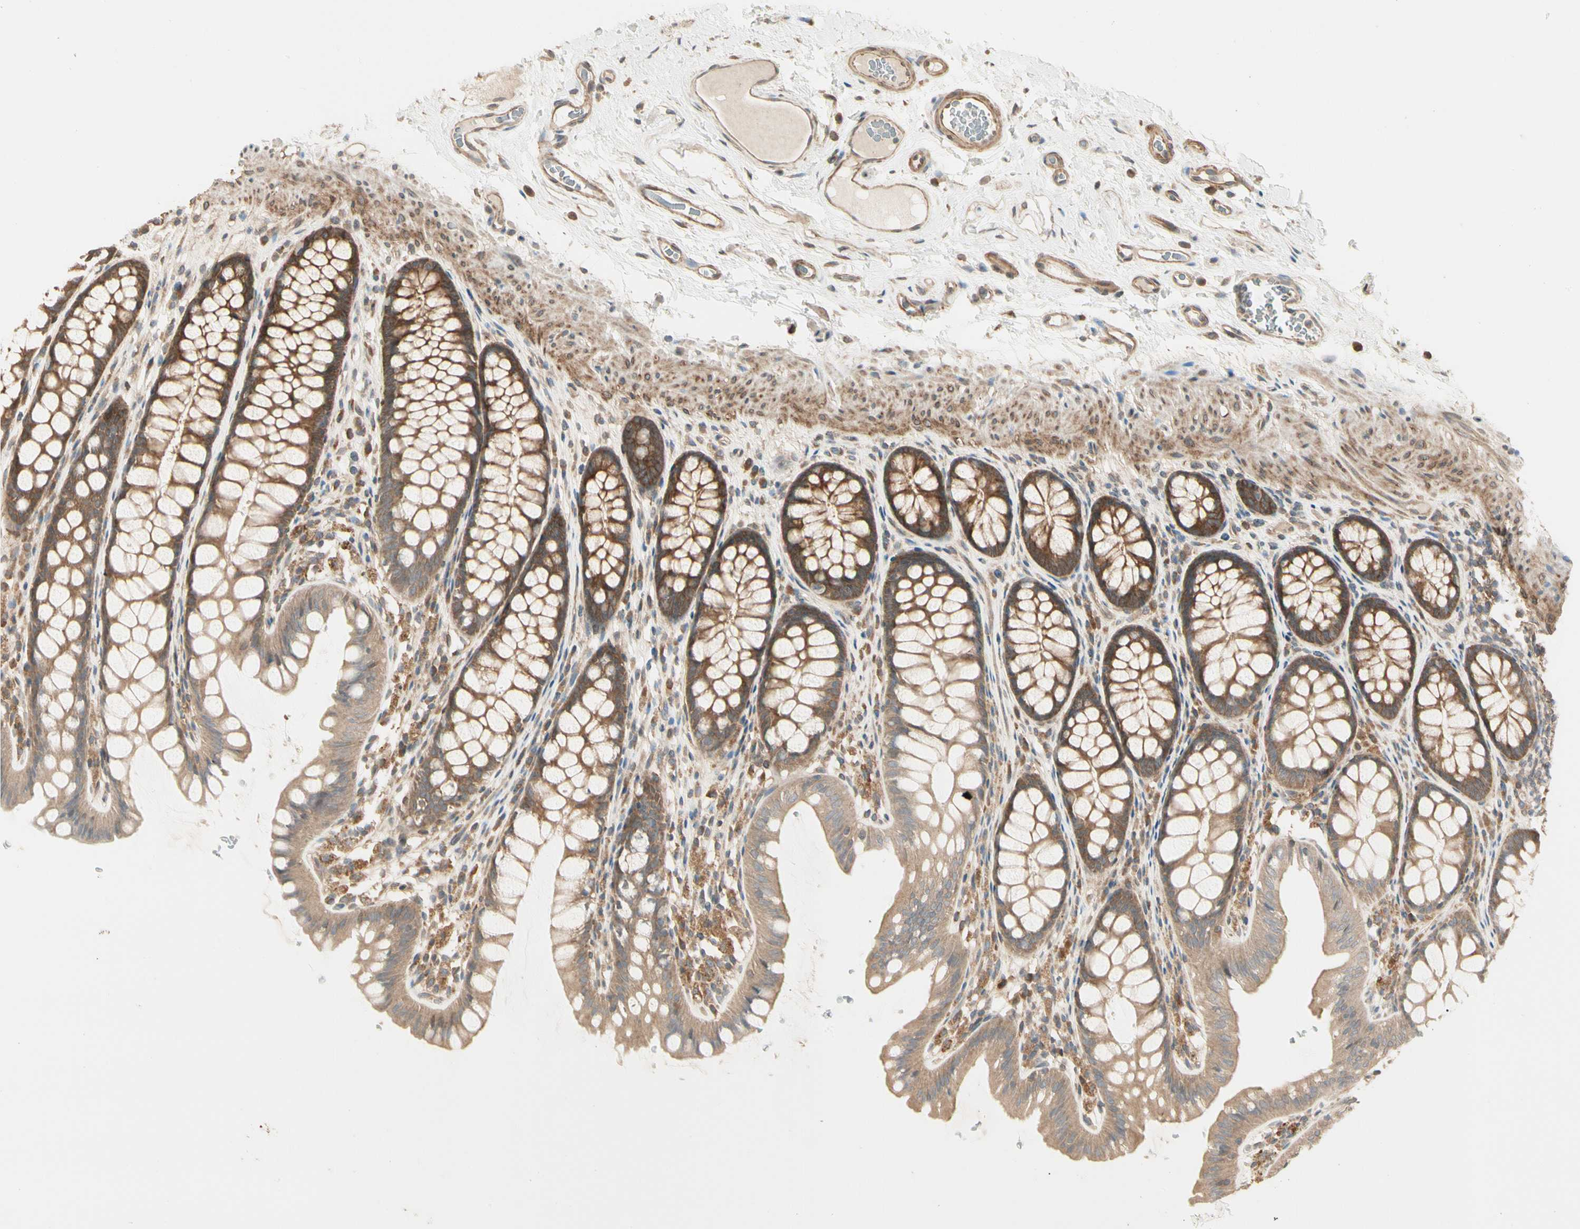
{"staining": {"intensity": "moderate", "quantity": "25%-75%", "location": "cytoplasmic/membranous"}, "tissue": "colon", "cell_type": "Endothelial cells", "image_type": "normal", "snomed": [{"axis": "morphology", "description": "Normal tissue, NOS"}, {"axis": "topography", "description": "Colon"}], "caption": "Human colon stained with a protein marker exhibits moderate staining in endothelial cells.", "gene": "IRAG1", "patient": {"sex": "female", "age": 55}}